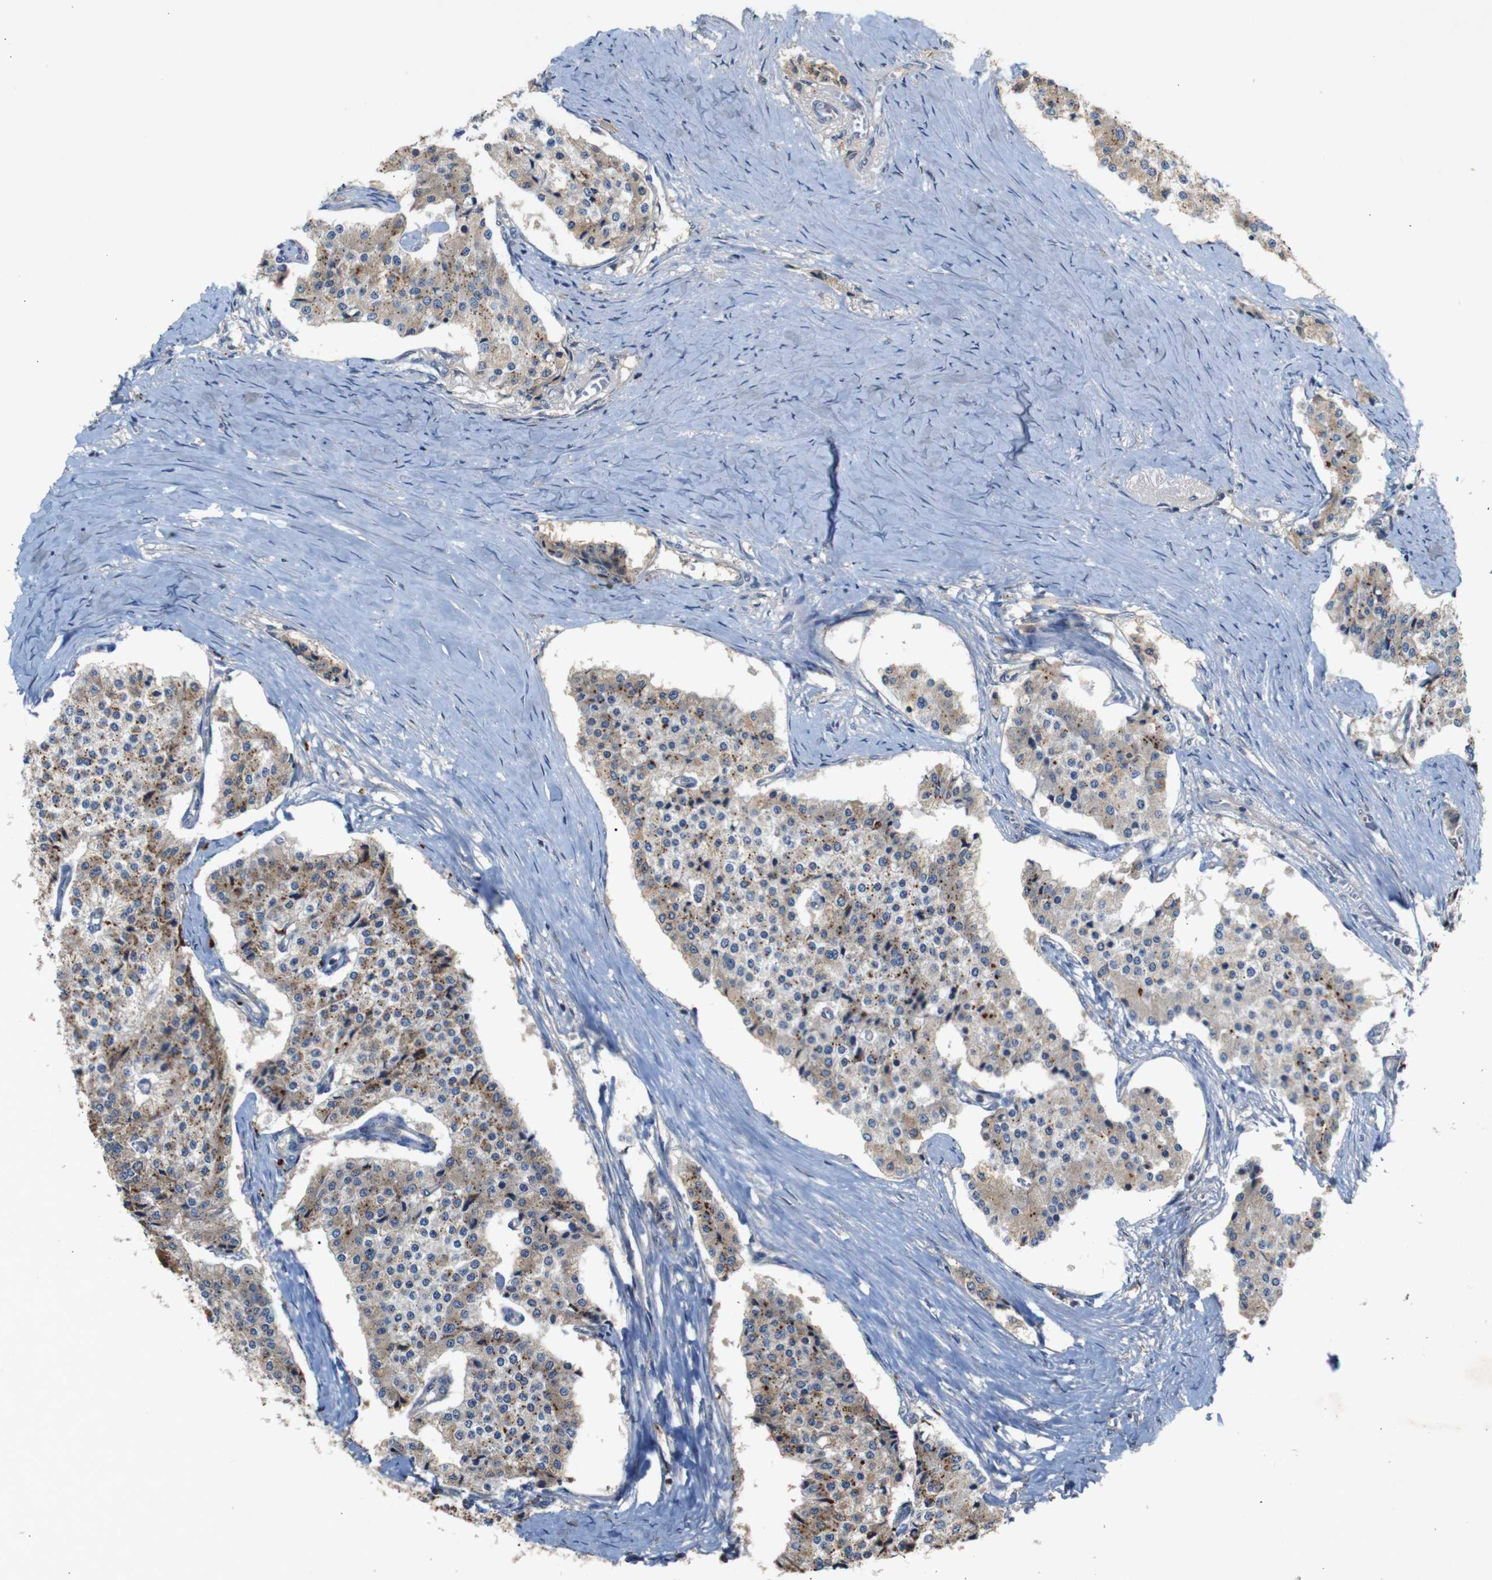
{"staining": {"intensity": "weak", "quantity": "25%-75%", "location": "cytoplasmic/membranous"}, "tissue": "carcinoid", "cell_type": "Tumor cells", "image_type": "cancer", "snomed": [{"axis": "morphology", "description": "Carcinoid, malignant, NOS"}, {"axis": "topography", "description": "Colon"}], "caption": "Immunohistochemical staining of human carcinoid (malignant) reveals low levels of weak cytoplasmic/membranous protein positivity in approximately 25%-75% of tumor cells.", "gene": "PTPN1", "patient": {"sex": "female", "age": 52}}